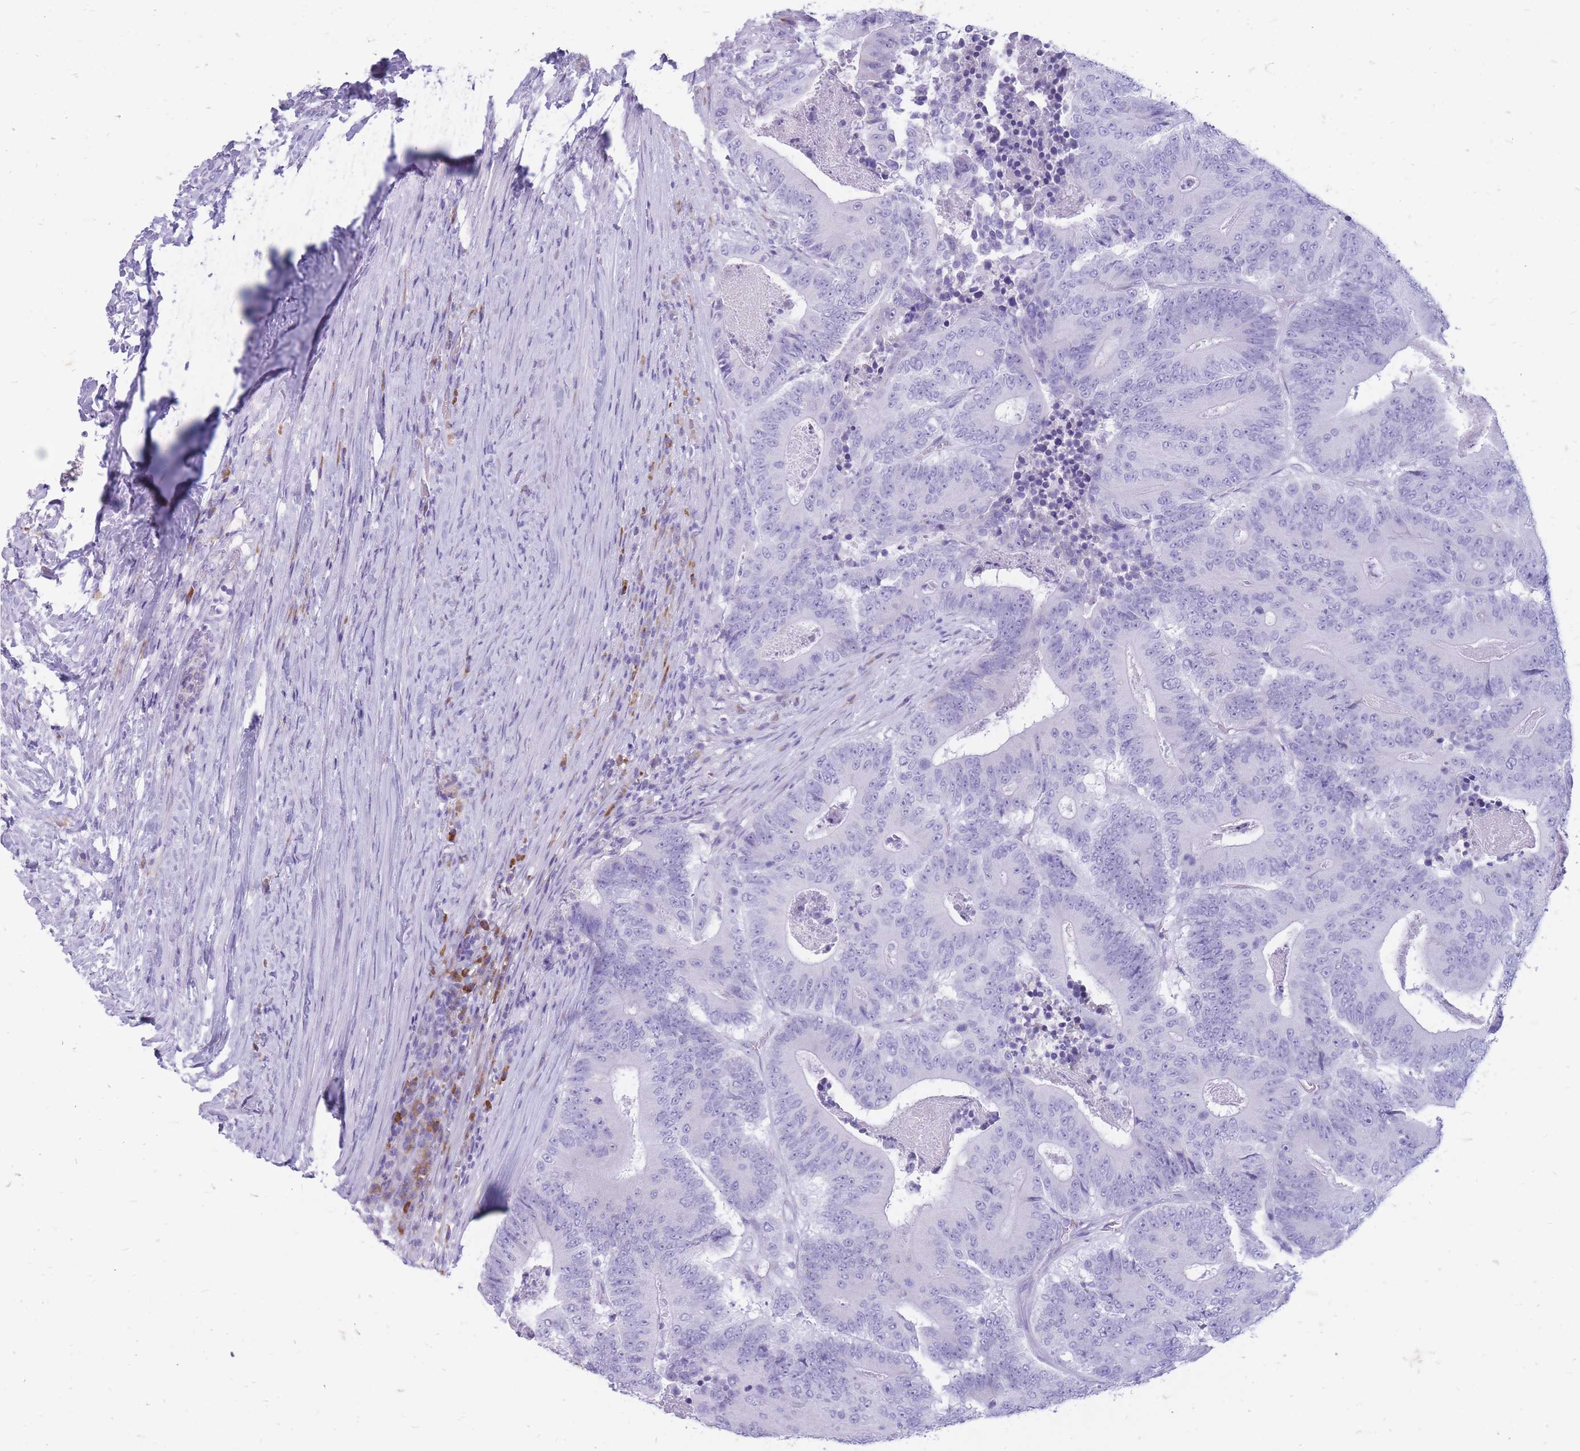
{"staining": {"intensity": "negative", "quantity": "none", "location": "none"}, "tissue": "colorectal cancer", "cell_type": "Tumor cells", "image_type": "cancer", "snomed": [{"axis": "morphology", "description": "Adenocarcinoma, NOS"}, {"axis": "topography", "description": "Colon"}], "caption": "High power microscopy micrograph of an immunohistochemistry image of colorectal cancer, revealing no significant expression in tumor cells.", "gene": "ZFP37", "patient": {"sex": "male", "age": 83}}